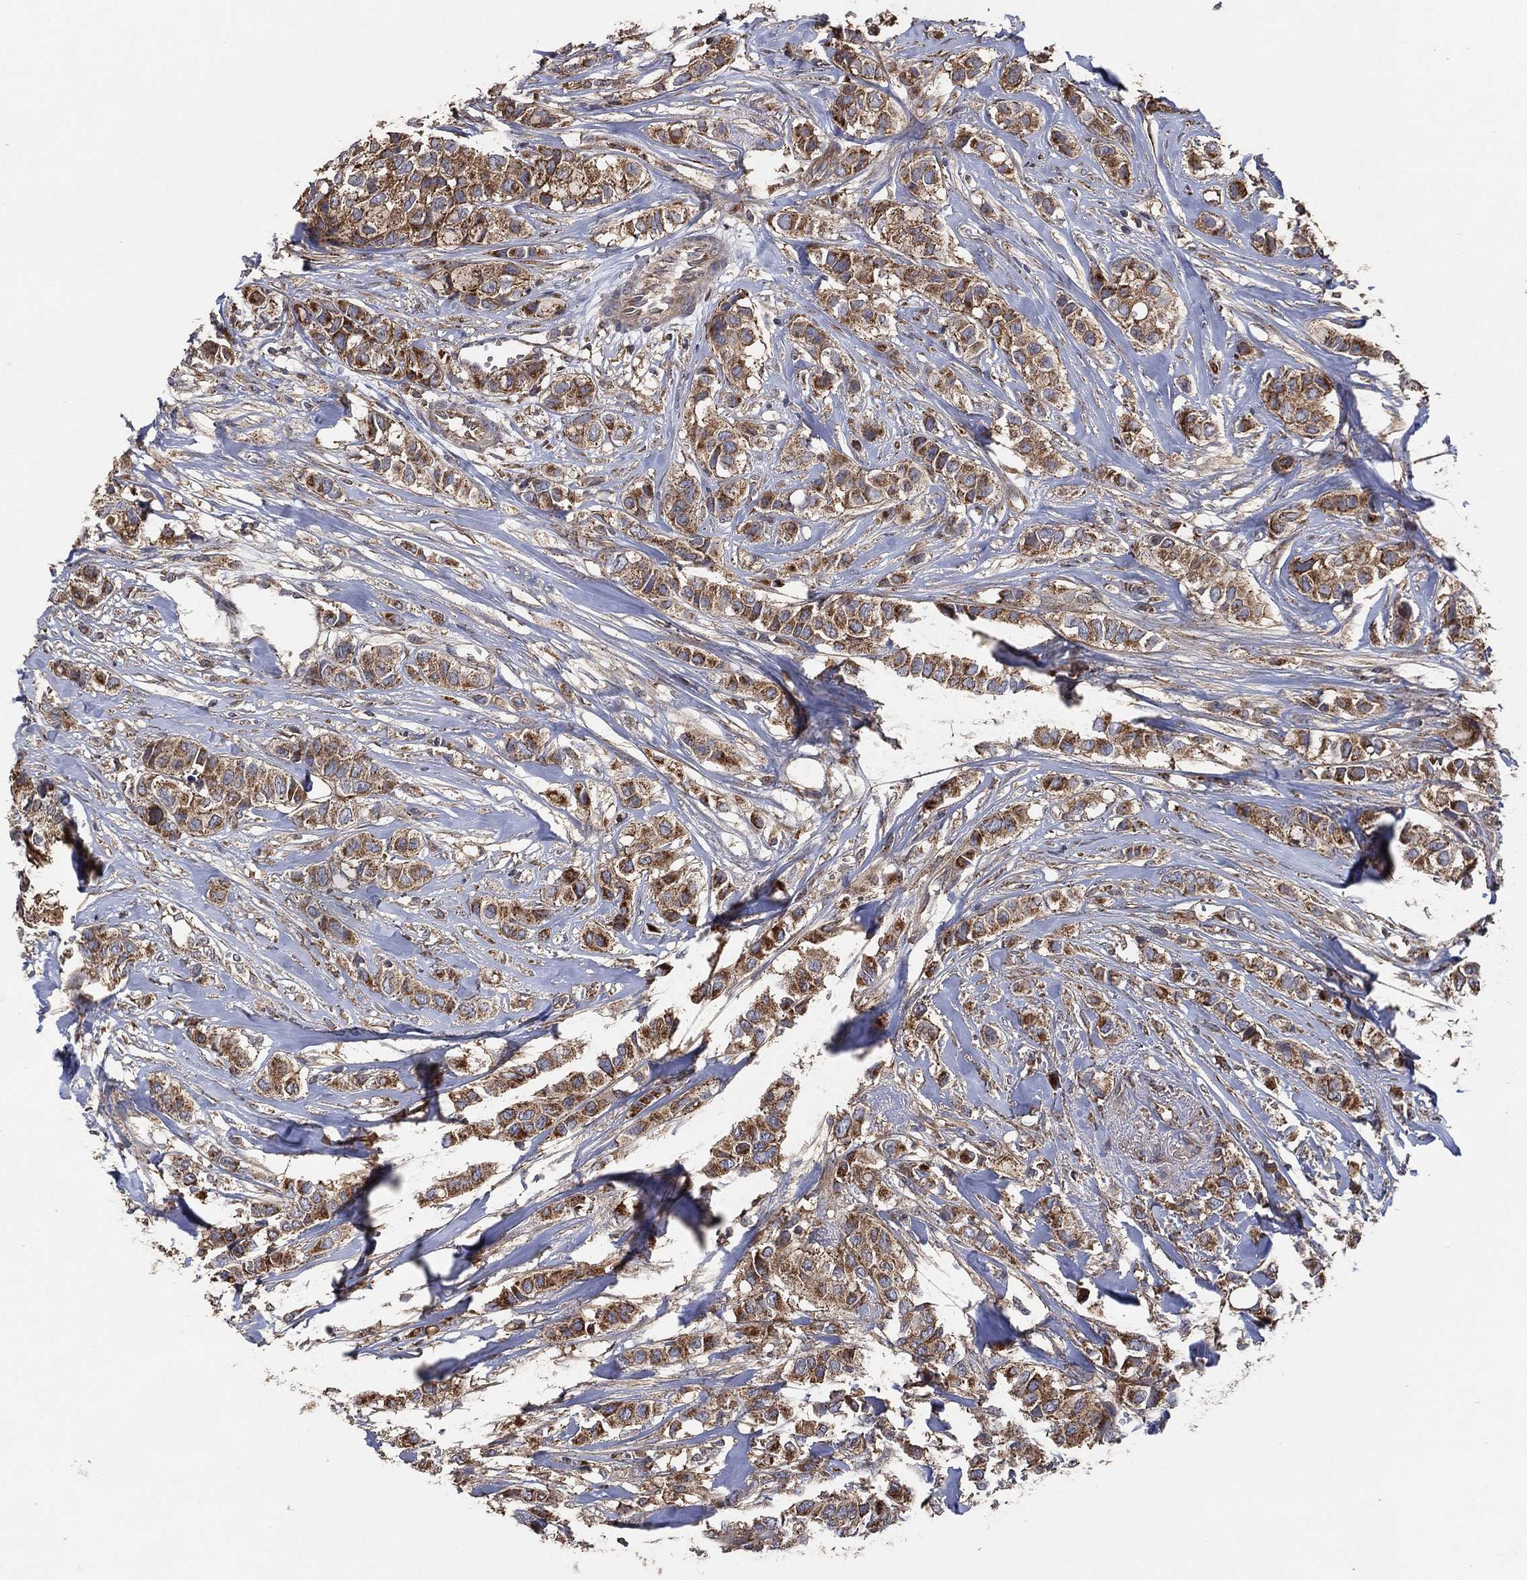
{"staining": {"intensity": "moderate", "quantity": ">75%", "location": "cytoplasmic/membranous"}, "tissue": "breast cancer", "cell_type": "Tumor cells", "image_type": "cancer", "snomed": [{"axis": "morphology", "description": "Duct carcinoma"}, {"axis": "topography", "description": "Breast"}], "caption": "A brown stain shows moderate cytoplasmic/membranous staining of a protein in human intraductal carcinoma (breast) tumor cells.", "gene": "LIMD1", "patient": {"sex": "female", "age": 85}}